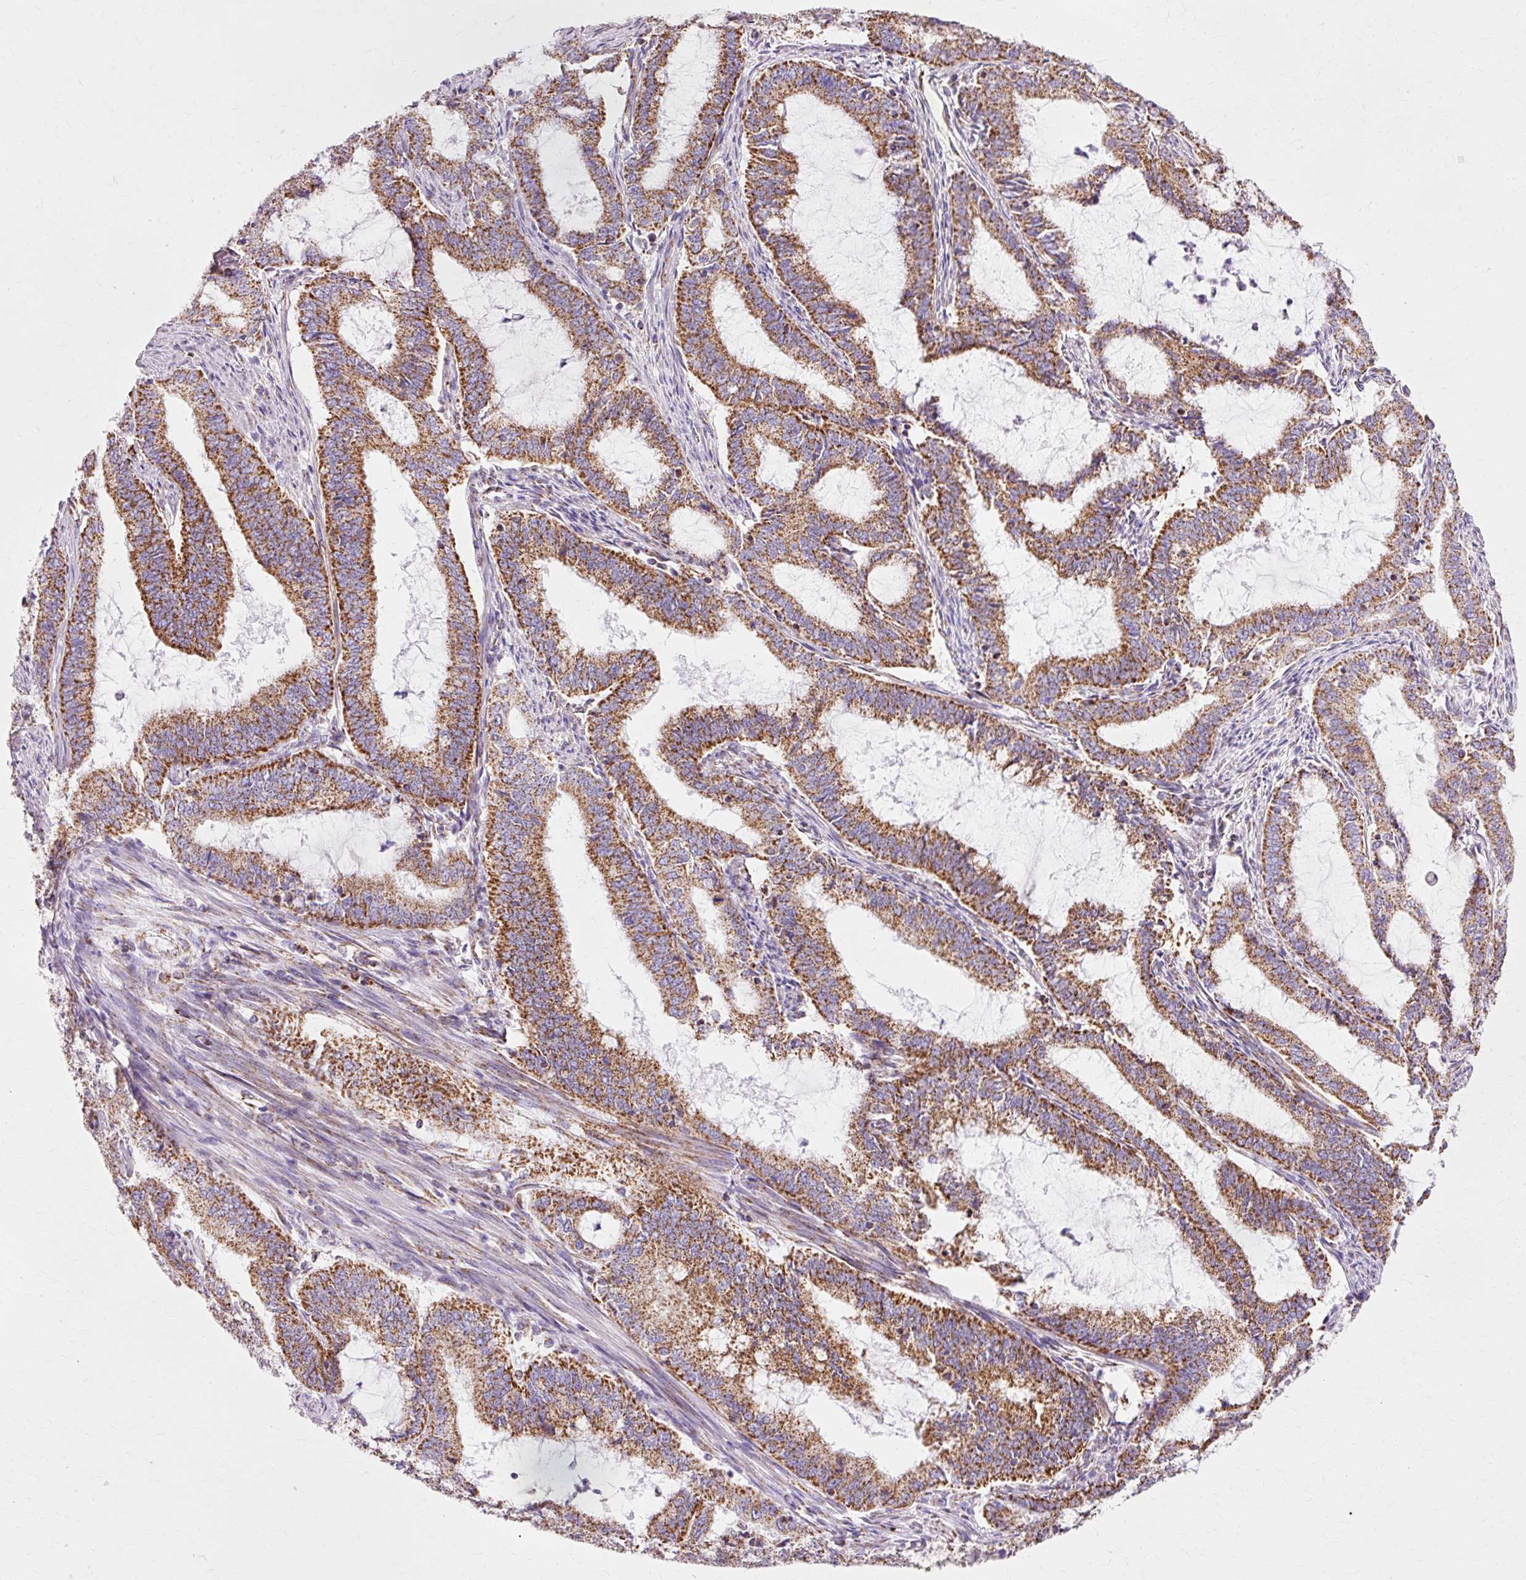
{"staining": {"intensity": "strong", "quantity": ">75%", "location": "cytoplasmic/membranous"}, "tissue": "endometrial cancer", "cell_type": "Tumor cells", "image_type": "cancer", "snomed": [{"axis": "morphology", "description": "Adenocarcinoma, NOS"}, {"axis": "topography", "description": "Endometrium"}], "caption": "Adenocarcinoma (endometrial) tissue shows strong cytoplasmic/membranous positivity in approximately >75% of tumor cells", "gene": "ATP5PO", "patient": {"sex": "female", "age": 51}}